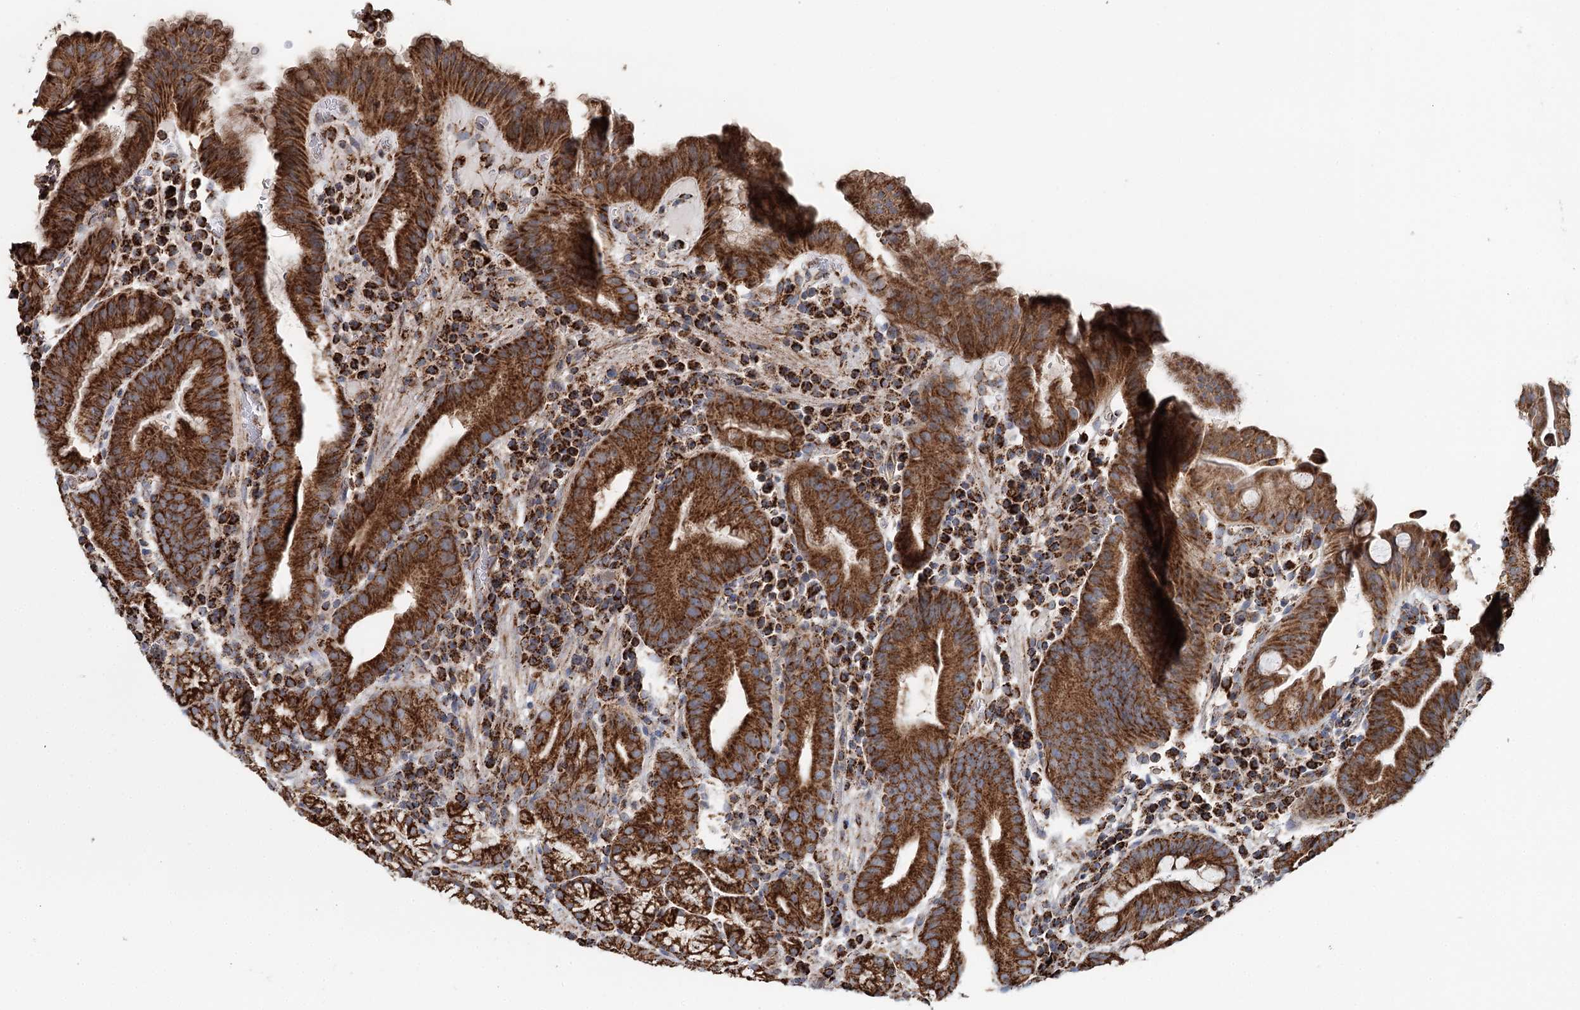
{"staining": {"intensity": "moderate", "quantity": ">75%", "location": "cytoplasmic/membranous"}, "tissue": "stomach", "cell_type": "Glandular cells", "image_type": "normal", "snomed": [{"axis": "morphology", "description": "Normal tissue, NOS"}, {"axis": "morphology", "description": "Inflammation, NOS"}, {"axis": "topography", "description": "Stomach"}], "caption": "Normal stomach shows moderate cytoplasmic/membranous positivity in about >75% of glandular cells, visualized by immunohistochemistry. (Stains: DAB in brown, nuclei in blue, Microscopy: brightfield microscopy at high magnification).", "gene": "APH1A", "patient": {"sex": "male", "age": 79}}